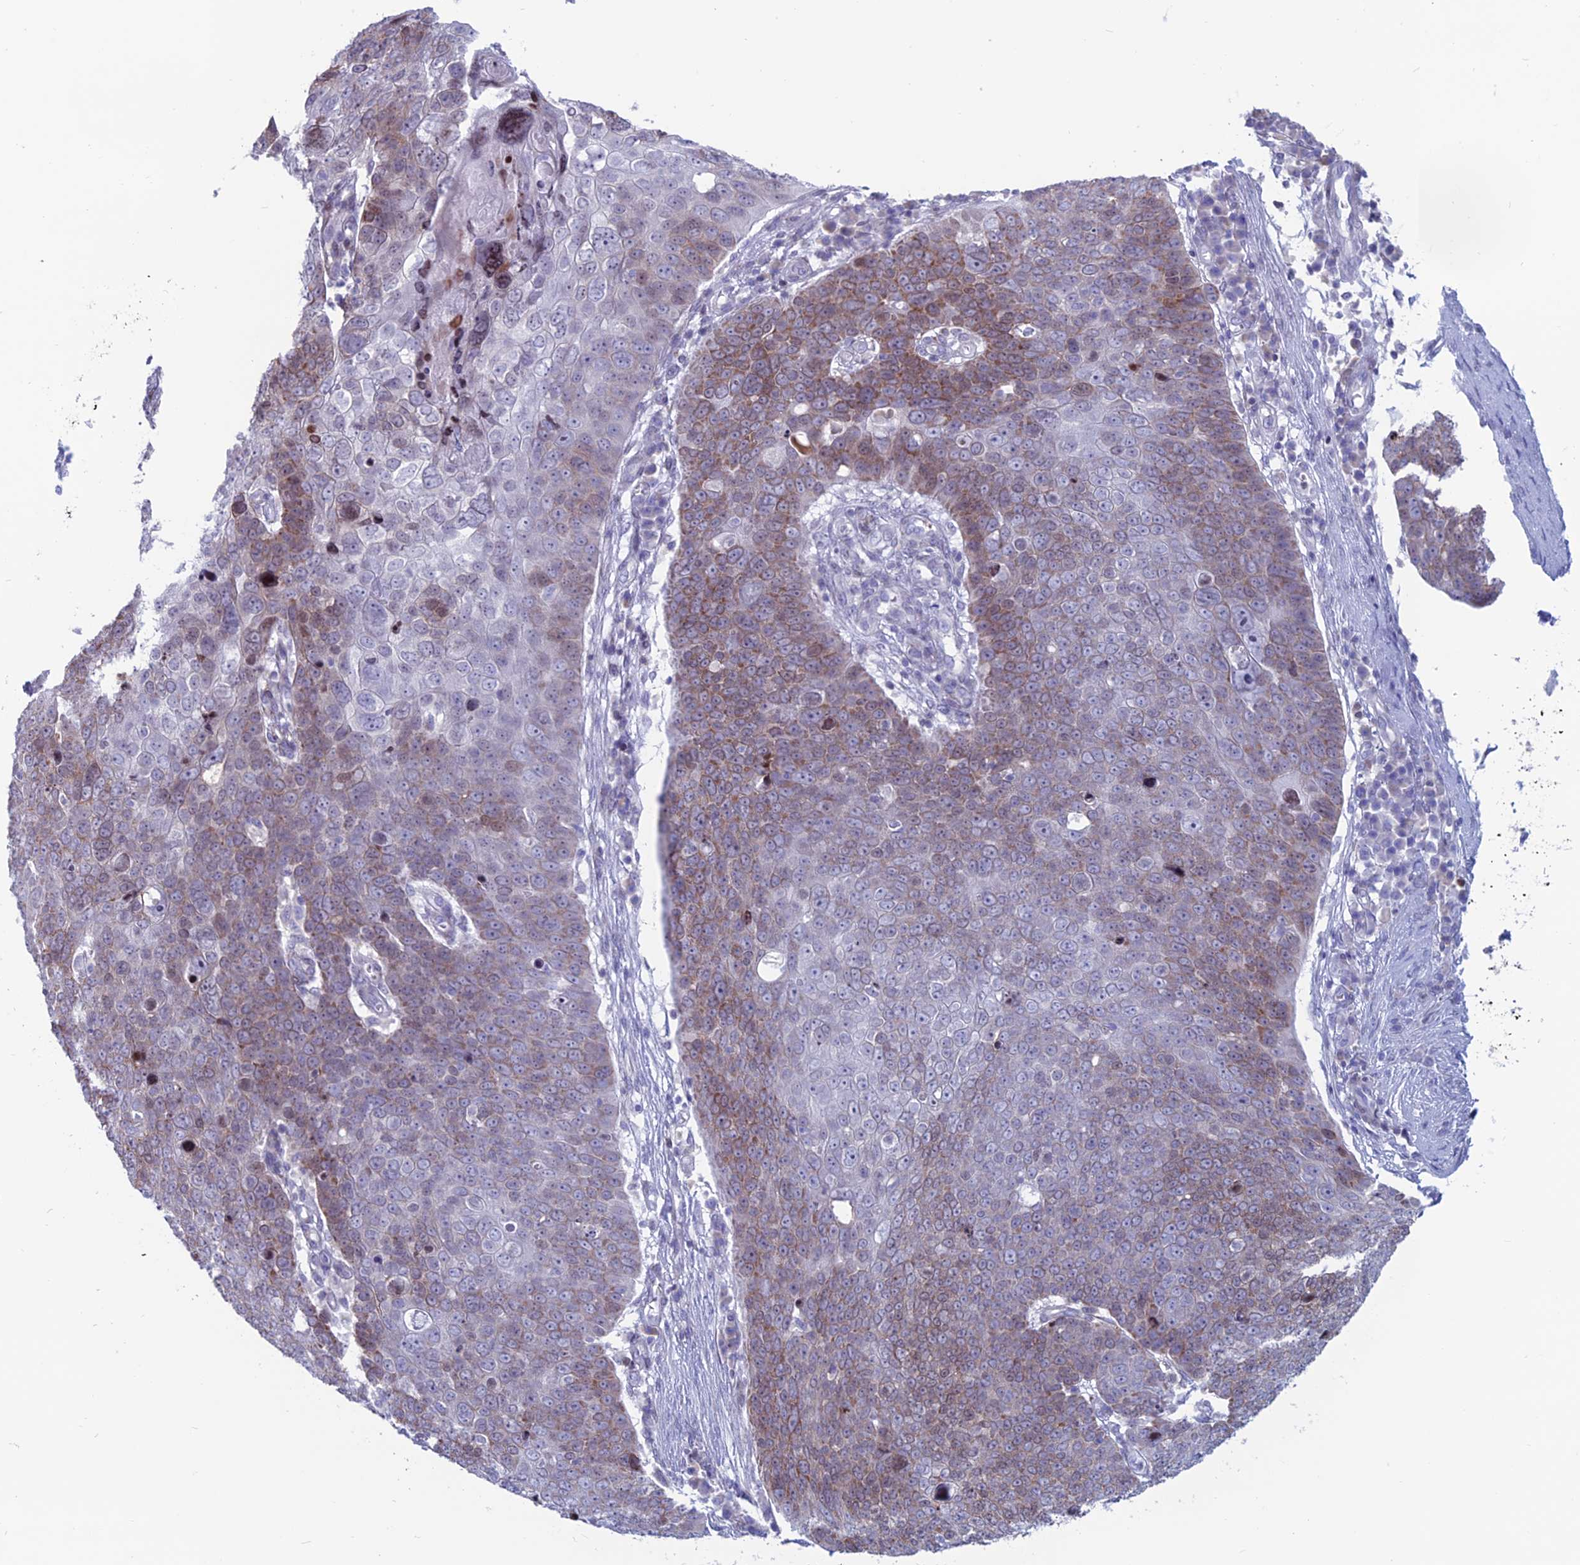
{"staining": {"intensity": "moderate", "quantity": "25%-75%", "location": "cytoplasmic/membranous"}, "tissue": "skin cancer", "cell_type": "Tumor cells", "image_type": "cancer", "snomed": [{"axis": "morphology", "description": "Squamous cell carcinoma, NOS"}, {"axis": "topography", "description": "Skin"}], "caption": "Protein analysis of squamous cell carcinoma (skin) tissue displays moderate cytoplasmic/membranous expression in about 25%-75% of tumor cells. The protein is shown in brown color, while the nuclei are stained blue.", "gene": "CERS6", "patient": {"sex": "male", "age": 71}}